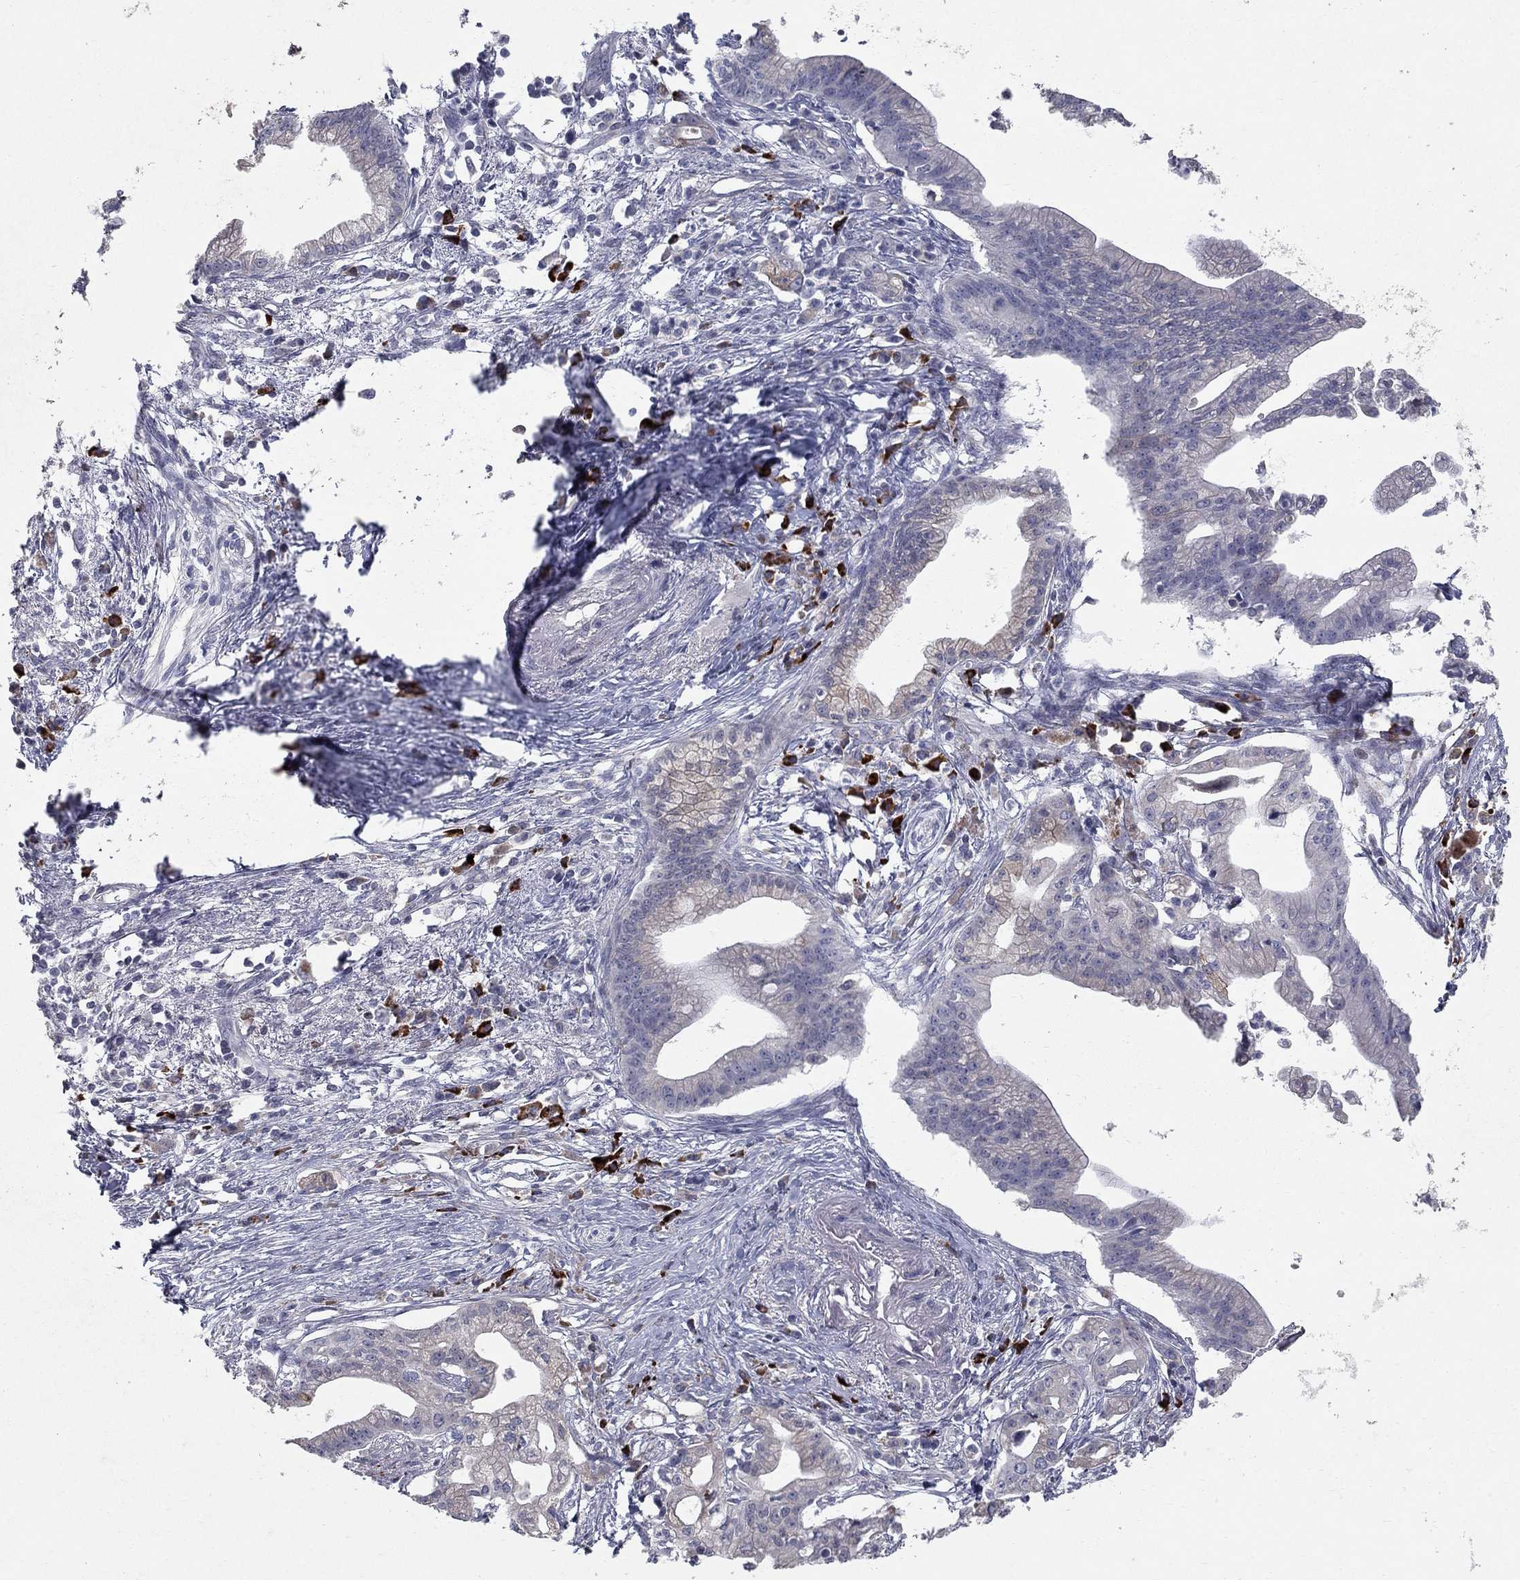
{"staining": {"intensity": "negative", "quantity": "none", "location": "none"}, "tissue": "pancreatic cancer", "cell_type": "Tumor cells", "image_type": "cancer", "snomed": [{"axis": "morphology", "description": "Normal tissue, NOS"}, {"axis": "morphology", "description": "Adenocarcinoma, NOS"}, {"axis": "topography", "description": "Pancreas"}], "caption": "DAB (3,3'-diaminobenzidine) immunohistochemical staining of human pancreatic adenocarcinoma displays no significant staining in tumor cells.", "gene": "NTRK2", "patient": {"sex": "female", "age": 58}}